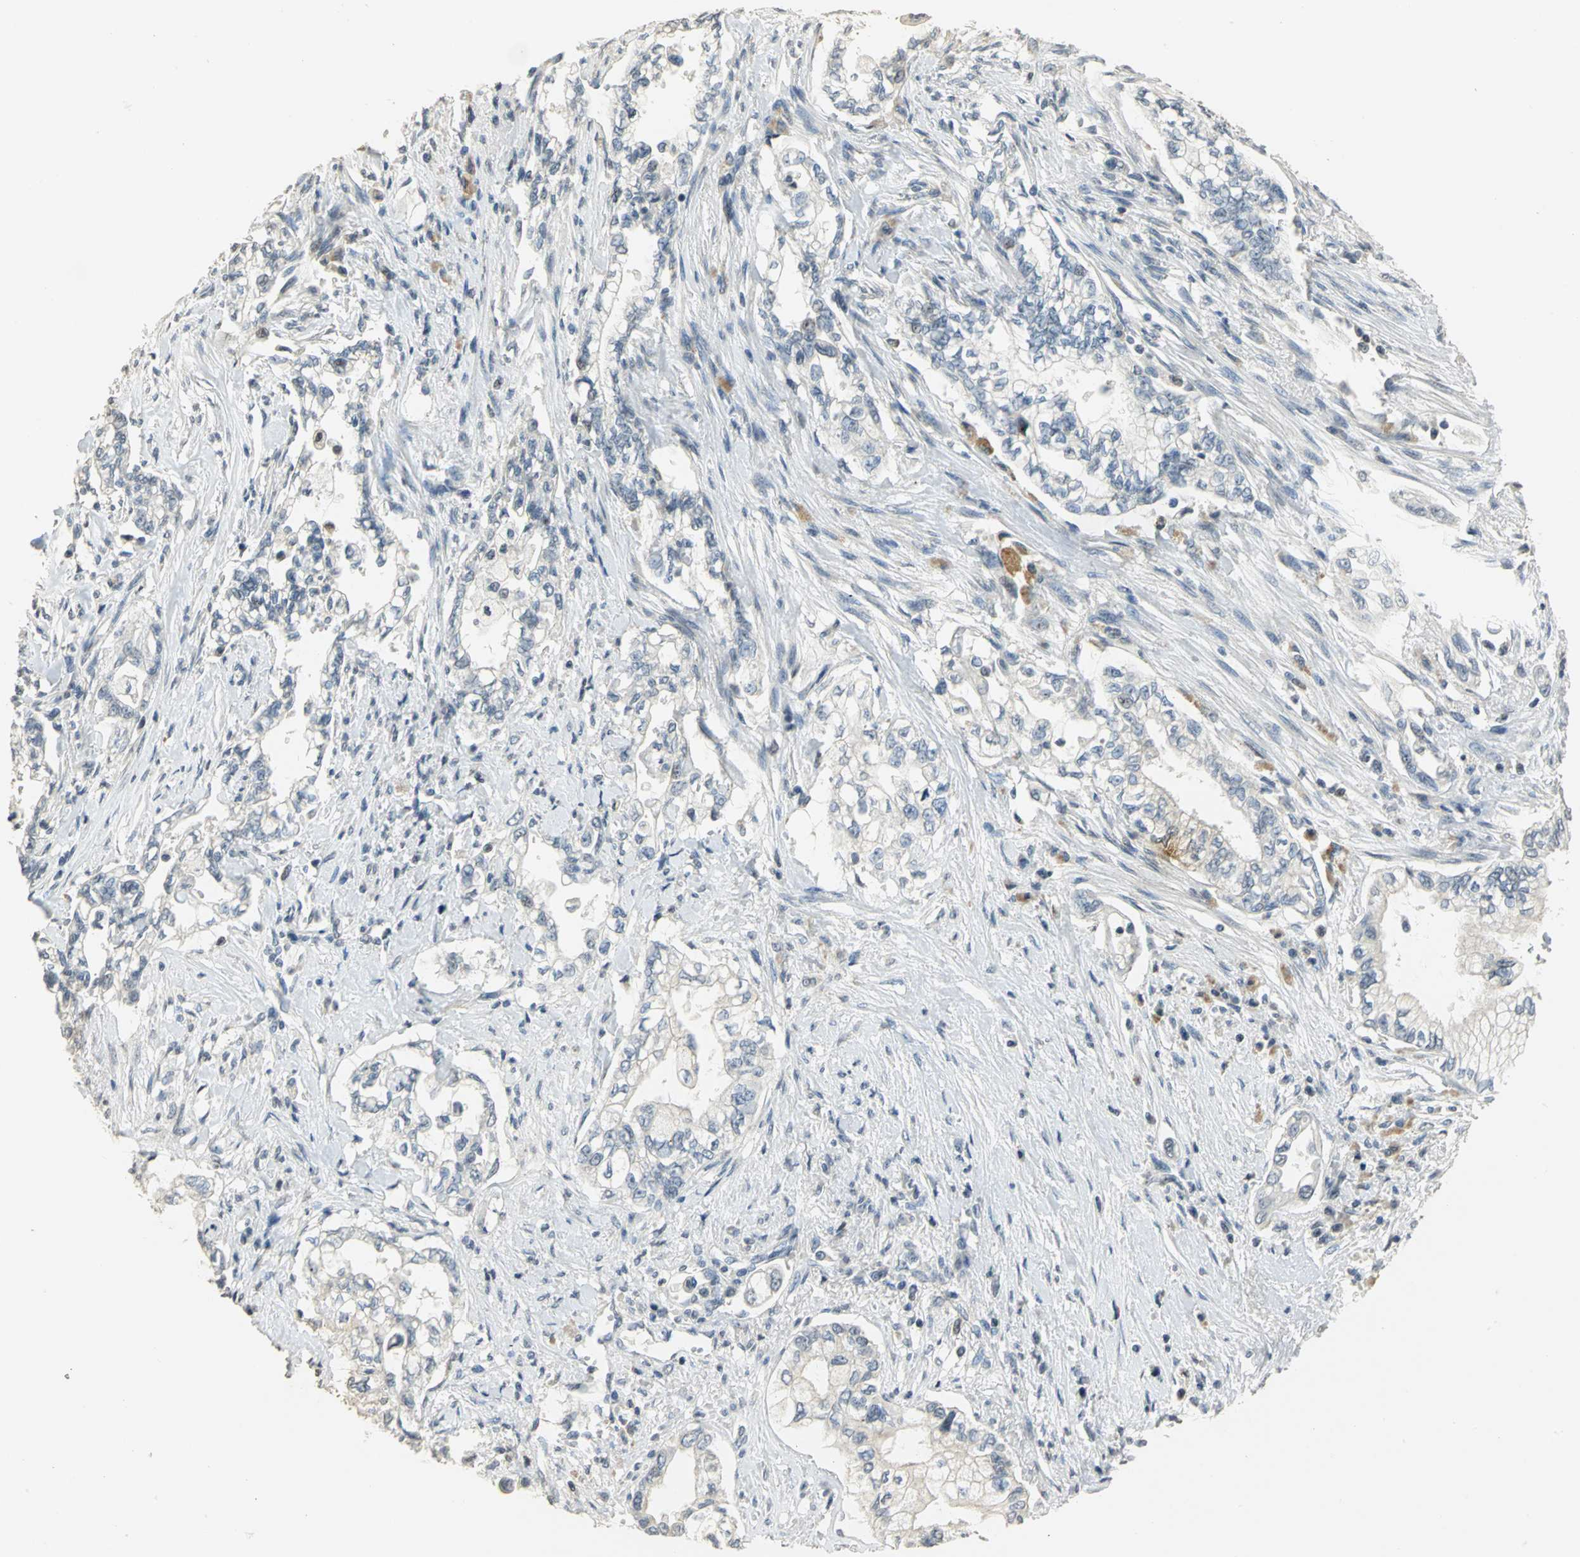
{"staining": {"intensity": "negative", "quantity": "none", "location": "none"}, "tissue": "pancreatic cancer", "cell_type": "Tumor cells", "image_type": "cancer", "snomed": [{"axis": "morphology", "description": "Normal tissue, NOS"}, {"axis": "topography", "description": "Pancreas"}], "caption": "There is no significant positivity in tumor cells of pancreatic cancer. (Stains: DAB (3,3'-diaminobenzidine) immunohistochemistry with hematoxylin counter stain, Microscopy: brightfield microscopy at high magnification).", "gene": "DNAJB6", "patient": {"sex": "male", "age": 42}}